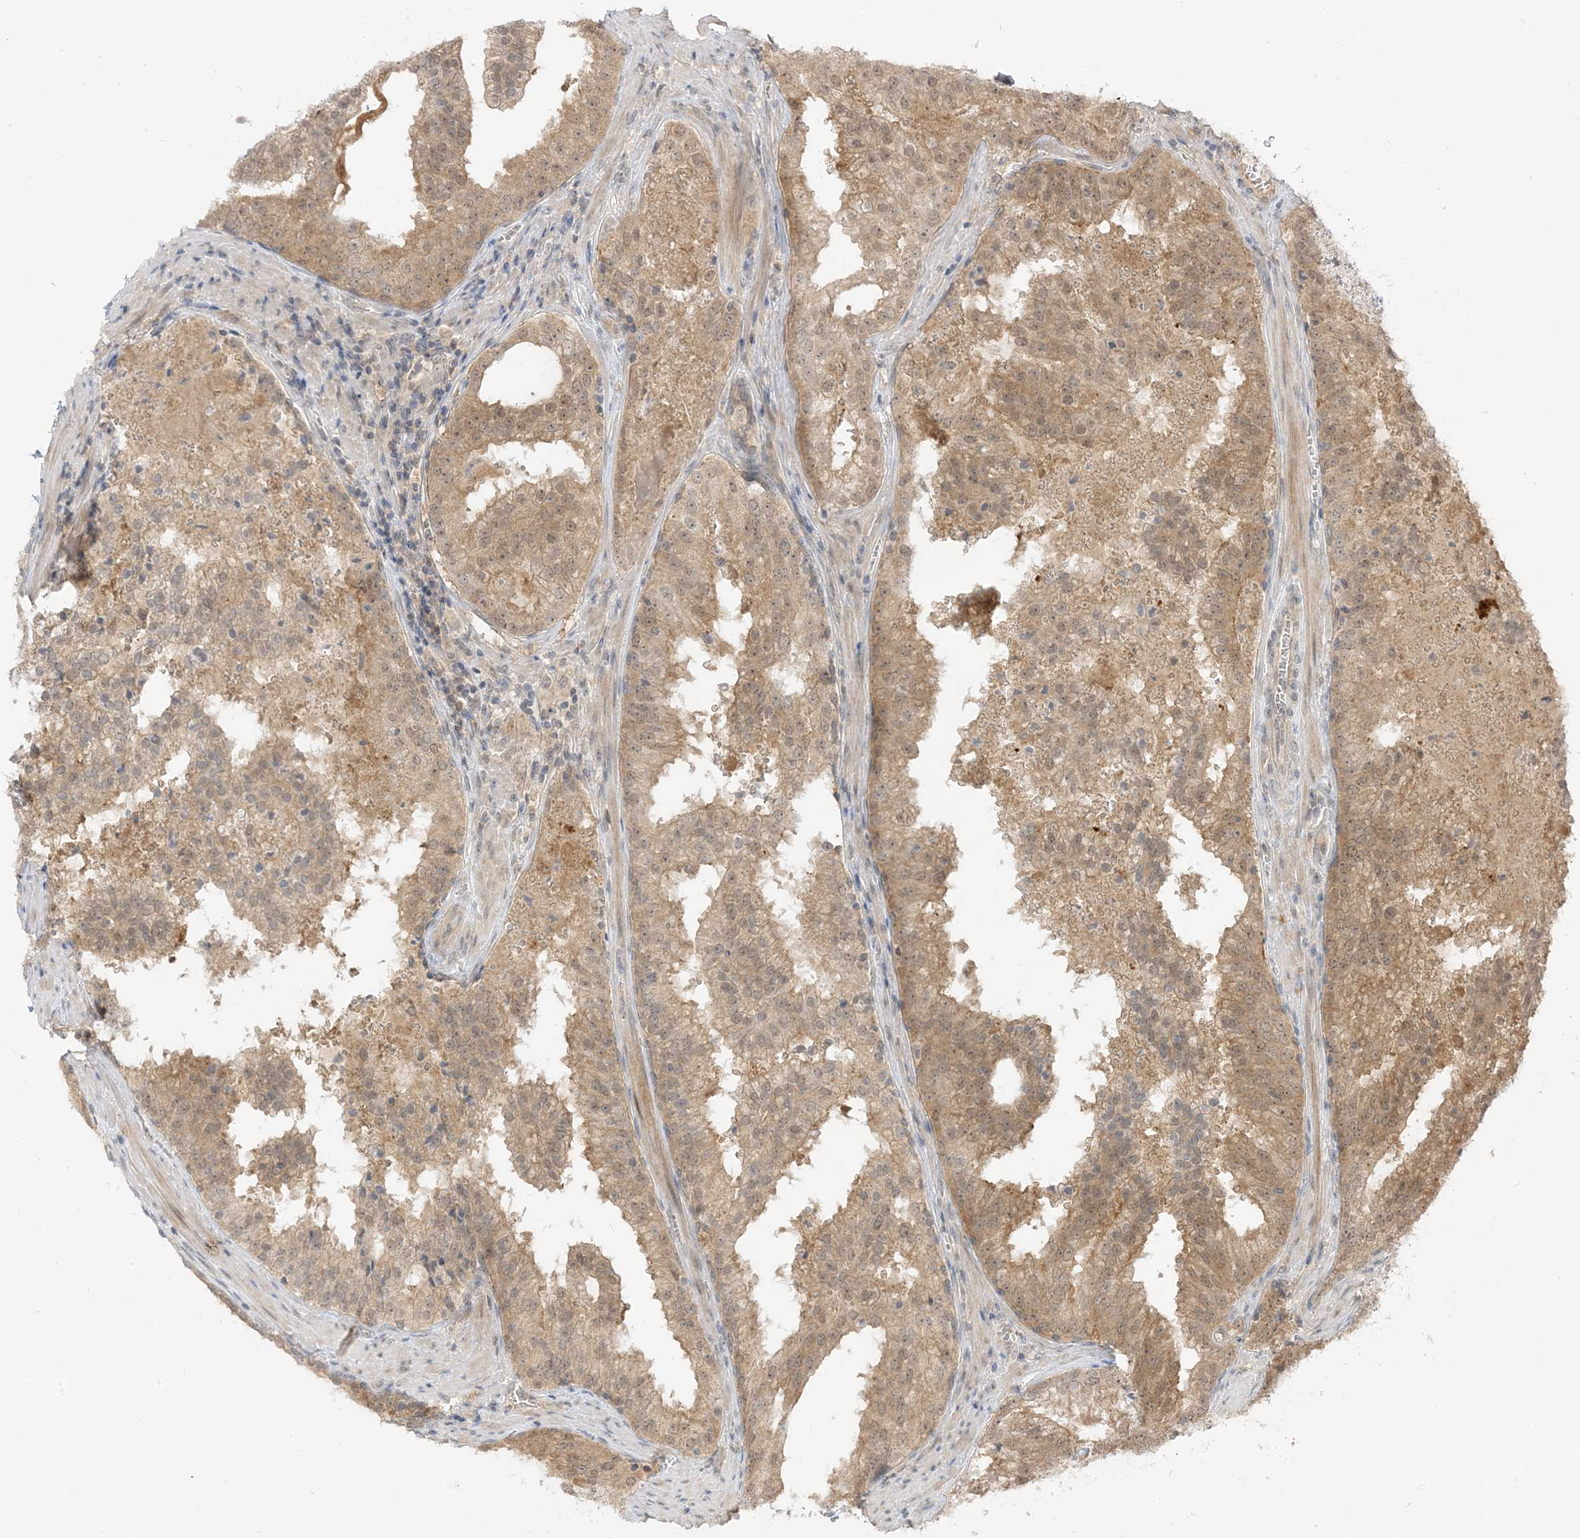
{"staining": {"intensity": "weak", "quantity": ">75%", "location": "cytoplasmic/membranous,nuclear"}, "tissue": "prostate cancer", "cell_type": "Tumor cells", "image_type": "cancer", "snomed": [{"axis": "morphology", "description": "Adenocarcinoma, High grade"}, {"axis": "topography", "description": "Prostate"}], "caption": "DAB immunohistochemical staining of prostate cancer demonstrates weak cytoplasmic/membranous and nuclear protein expression in about >75% of tumor cells.", "gene": "TBCC", "patient": {"sex": "male", "age": 68}}